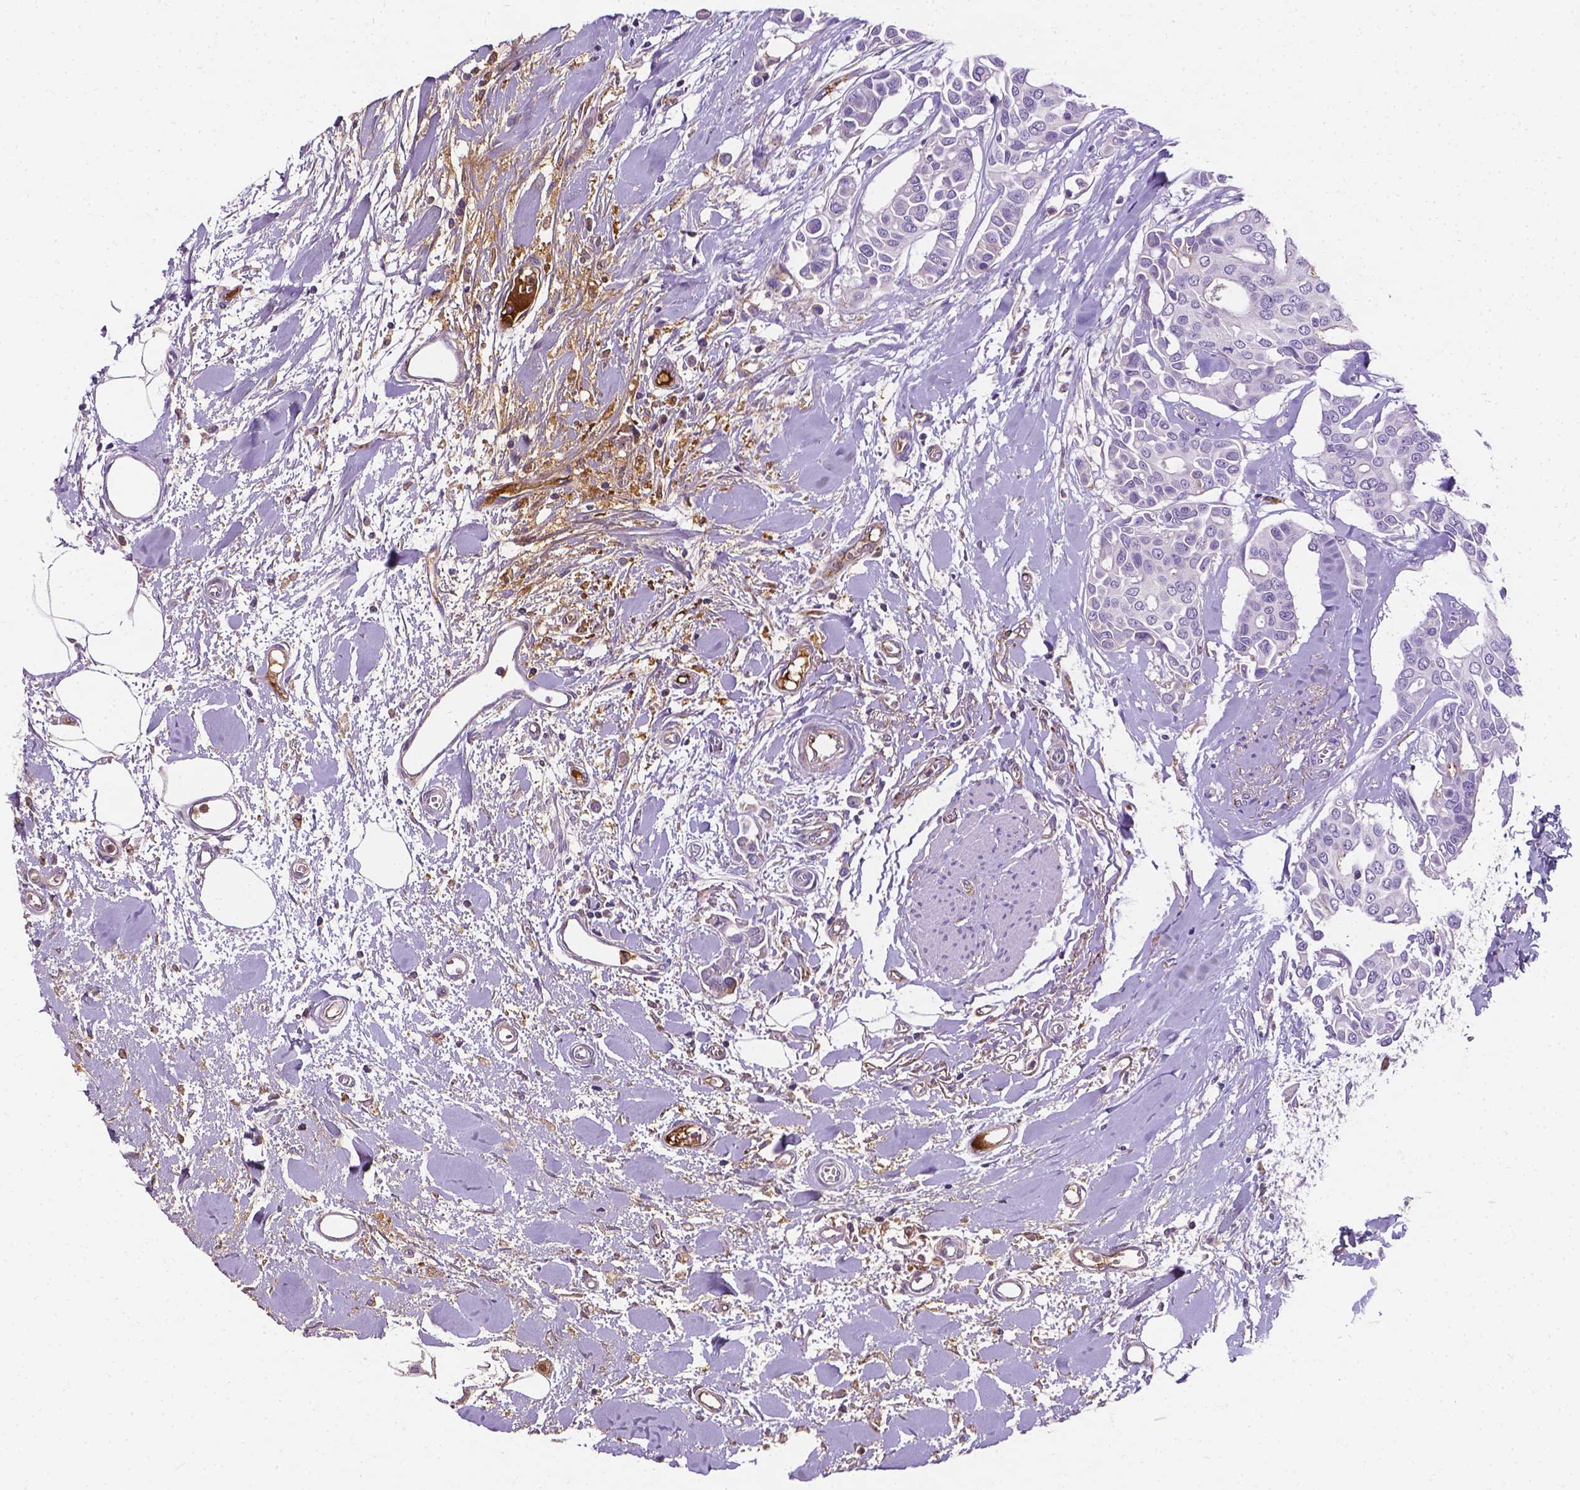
{"staining": {"intensity": "negative", "quantity": "none", "location": "none"}, "tissue": "breast cancer", "cell_type": "Tumor cells", "image_type": "cancer", "snomed": [{"axis": "morphology", "description": "Duct carcinoma"}, {"axis": "topography", "description": "Breast"}], "caption": "Immunohistochemistry (IHC) micrograph of neoplastic tissue: human breast cancer (infiltrating ductal carcinoma) stained with DAB (3,3'-diaminobenzidine) reveals no significant protein positivity in tumor cells.", "gene": "APOE", "patient": {"sex": "female", "age": 54}}